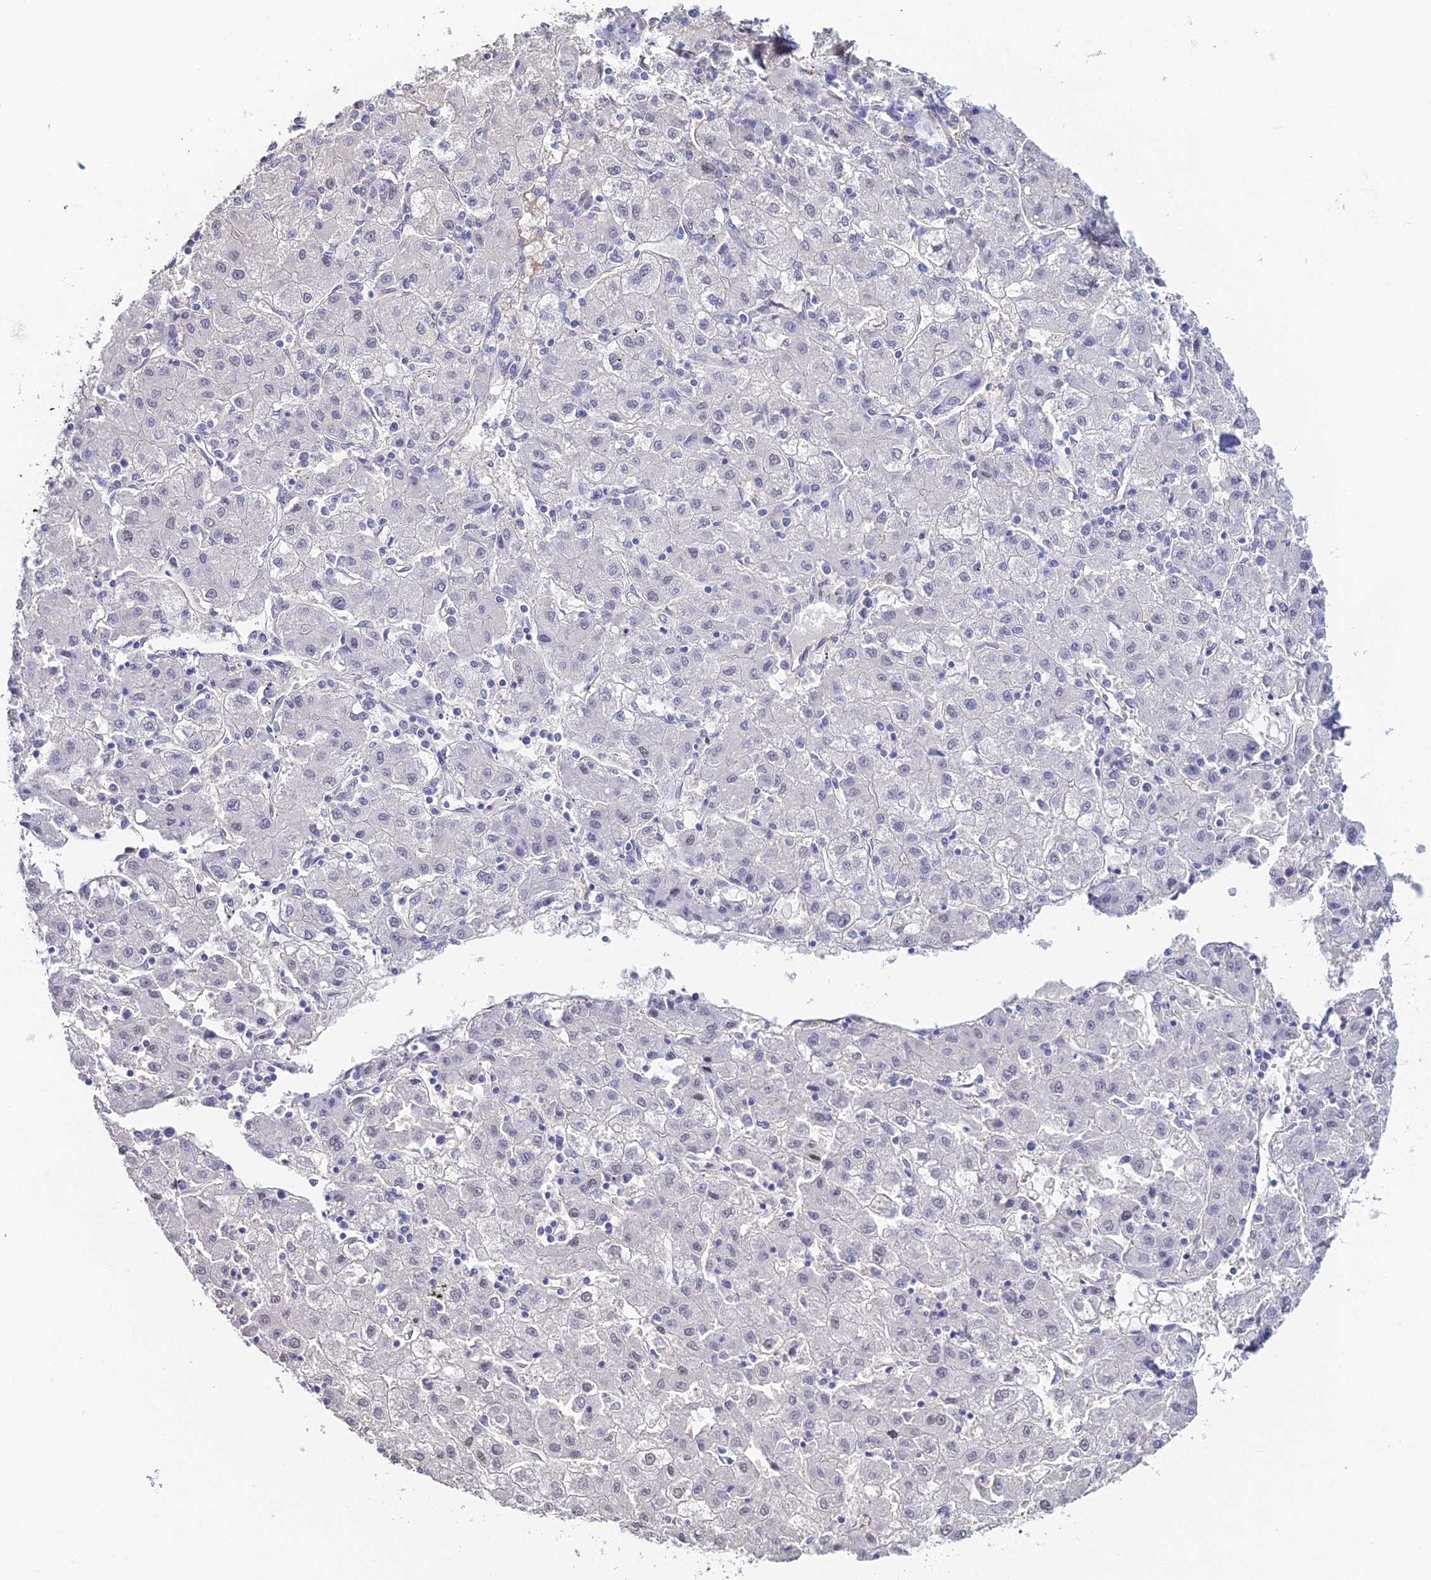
{"staining": {"intensity": "negative", "quantity": "none", "location": "none"}, "tissue": "liver cancer", "cell_type": "Tumor cells", "image_type": "cancer", "snomed": [{"axis": "morphology", "description": "Carcinoma, Hepatocellular, NOS"}, {"axis": "topography", "description": "Liver"}], "caption": "Immunohistochemistry (IHC) of hepatocellular carcinoma (liver) displays no staining in tumor cells.", "gene": "MXRA7", "patient": {"sex": "male", "age": 72}}